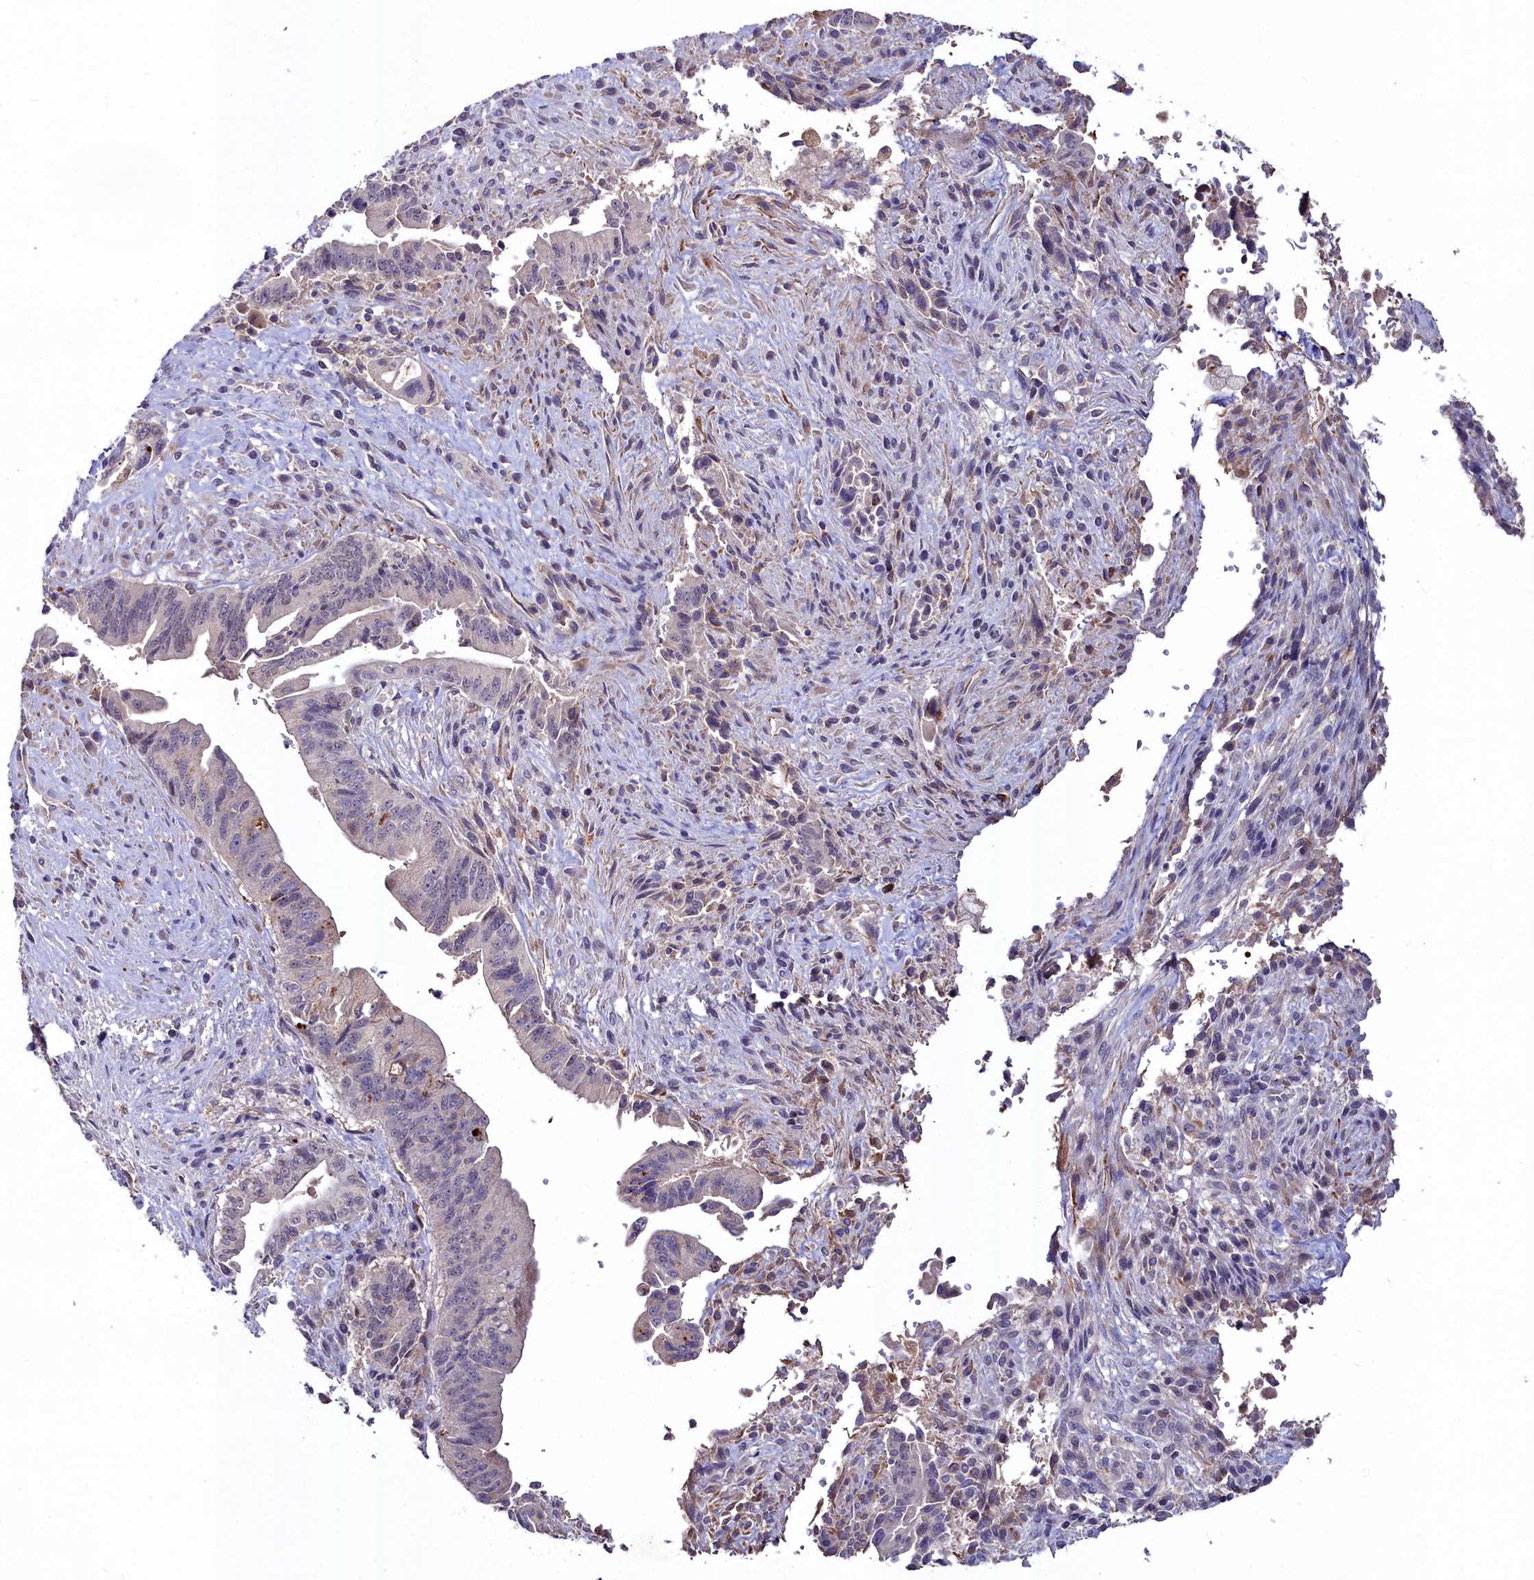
{"staining": {"intensity": "negative", "quantity": "none", "location": "none"}, "tissue": "pancreatic cancer", "cell_type": "Tumor cells", "image_type": "cancer", "snomed": [{"axis": "morphology", "description": "Adenocarcinoma, NOS"}, {"axis": "topography", "description": "Pancreas"}], "caption": "Immunohistochemistry (IHC) photomicrograph of human pancreatic adenocarcinoma stained for a protein (brown), which exhibits no staining in tumor cells.", "gene": "AMBRA1", "patient": {"sex": "male", "age": 70}}